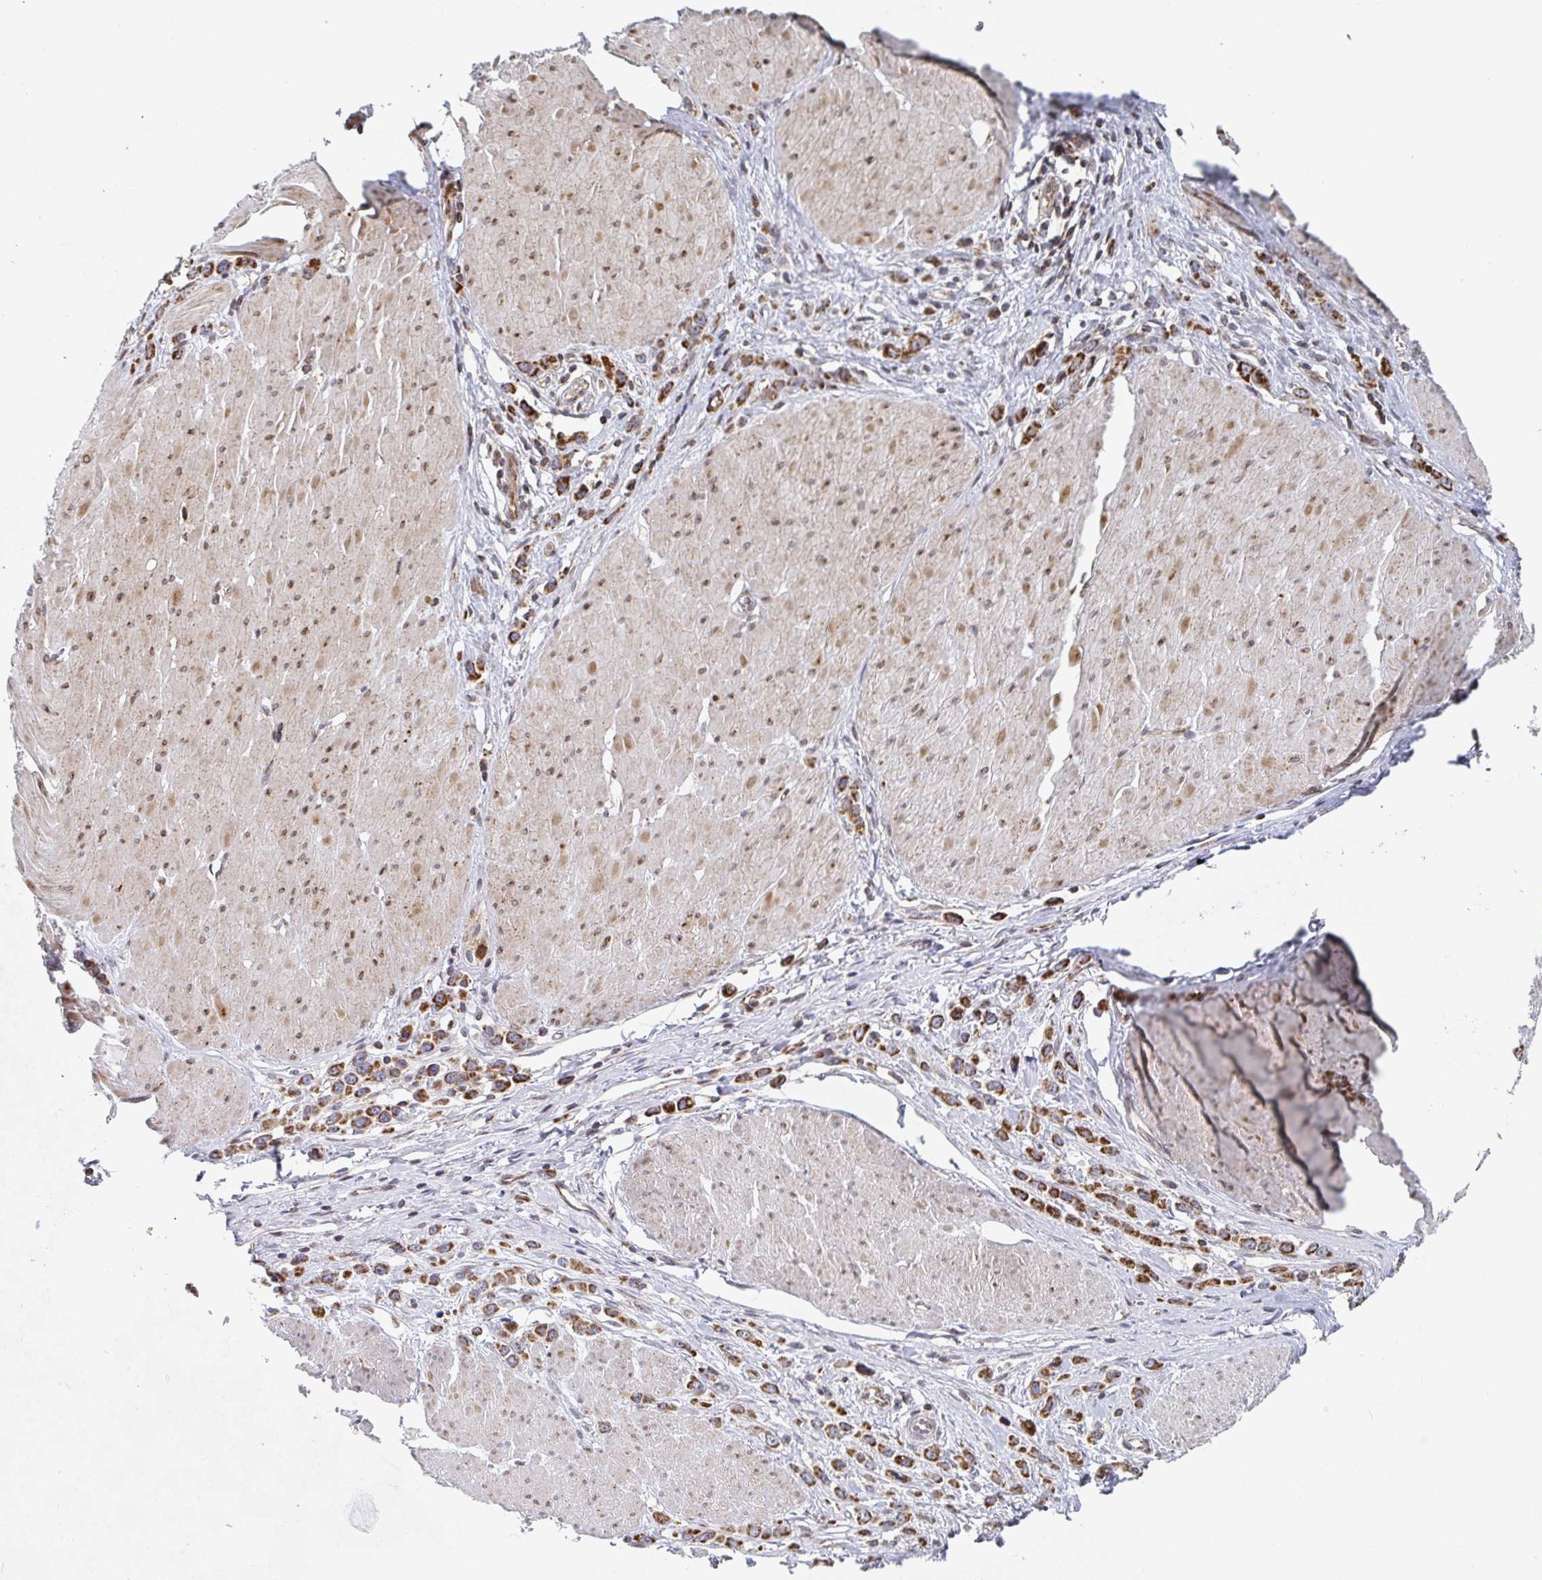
{"staining": {"intensity": "strong", "quantity": ">75%", "location": "cytoplasmic/membranous"}, "tissue": "stomach cancer", "cell_type": "Tumor cells", "image_type": "cancer", "snomed": [{"axis": "morphology", "description": "Adenocarcinoma, NOS"}, {"axis": "topography", "description": "Stomach"}], "caption": "Brown immunohistochemical staining in human adenocarcinoma (stomach) exhibits strong cytoplasmic/membranous staining in about >75% of tumor cells. The protein is stained brown, and the nuclei are stained in blue (DAB (3,3'-diaminobenzidine) IHC with brightfield microscopy, high magnification).", "gene": "STARD8", "patient": {"sex": "male", "age": 47}}